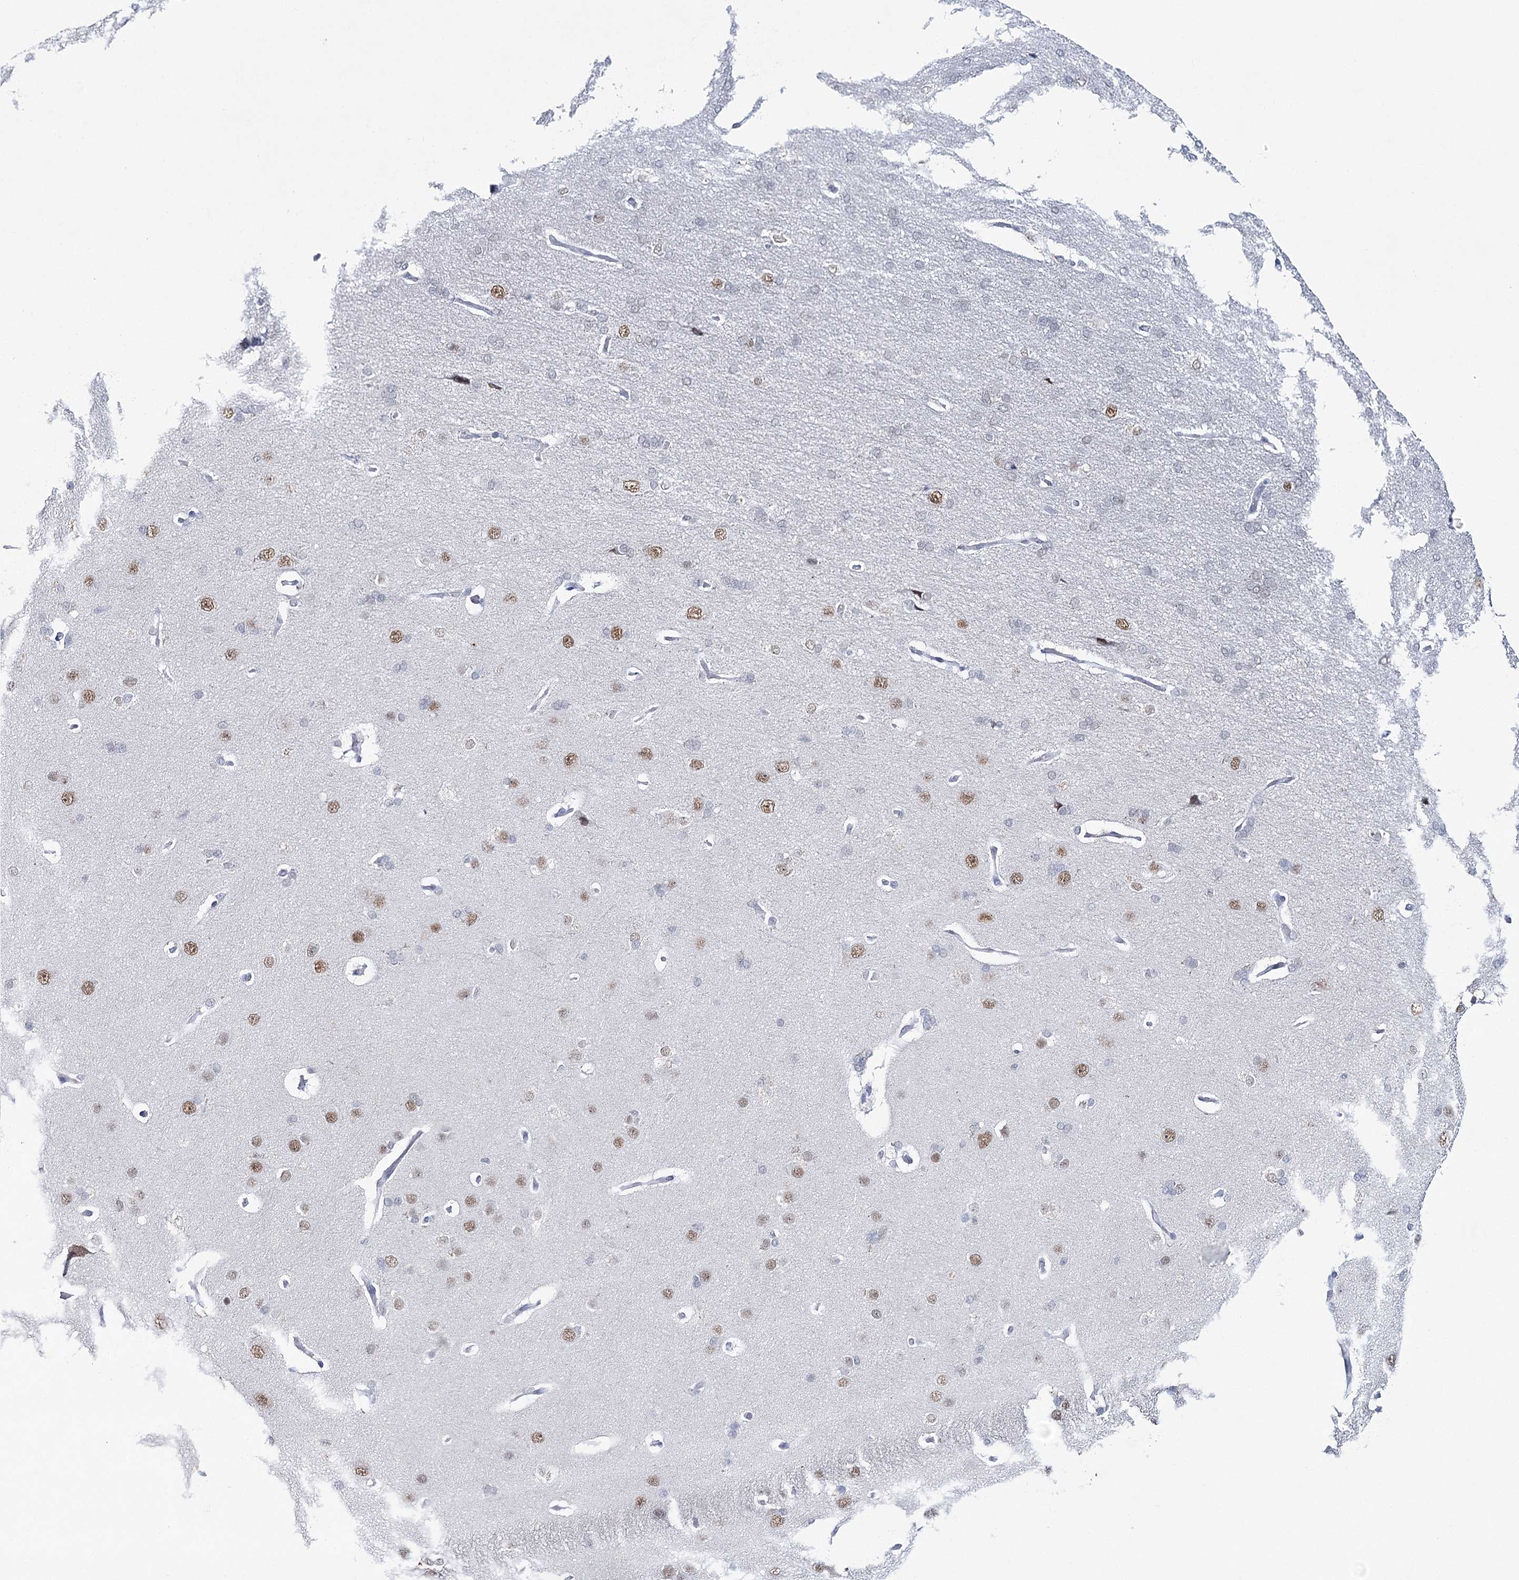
{"staining": {"intensity": "moderate", "quantity": "<25%", "location": "nuclear"}, "tissue": "cerebral cortex", "cell_type": "Endothelial cells", "image_type": "normal", "snomed": [{"axis": "morphology", "description": "Normal tissue, NOS"}, {"axis": "topography", "description": "Cerebral cortex"}], "caption": "Immunohistochemistry photomicrograph of normal human cerebral cortex stained for a protein (brown), which displays low levels of moderate nuclear positivity in about <25% of endothelial cells.", "gene": "ZC3H8", "patient": {"sex": "male", "age": 62}}